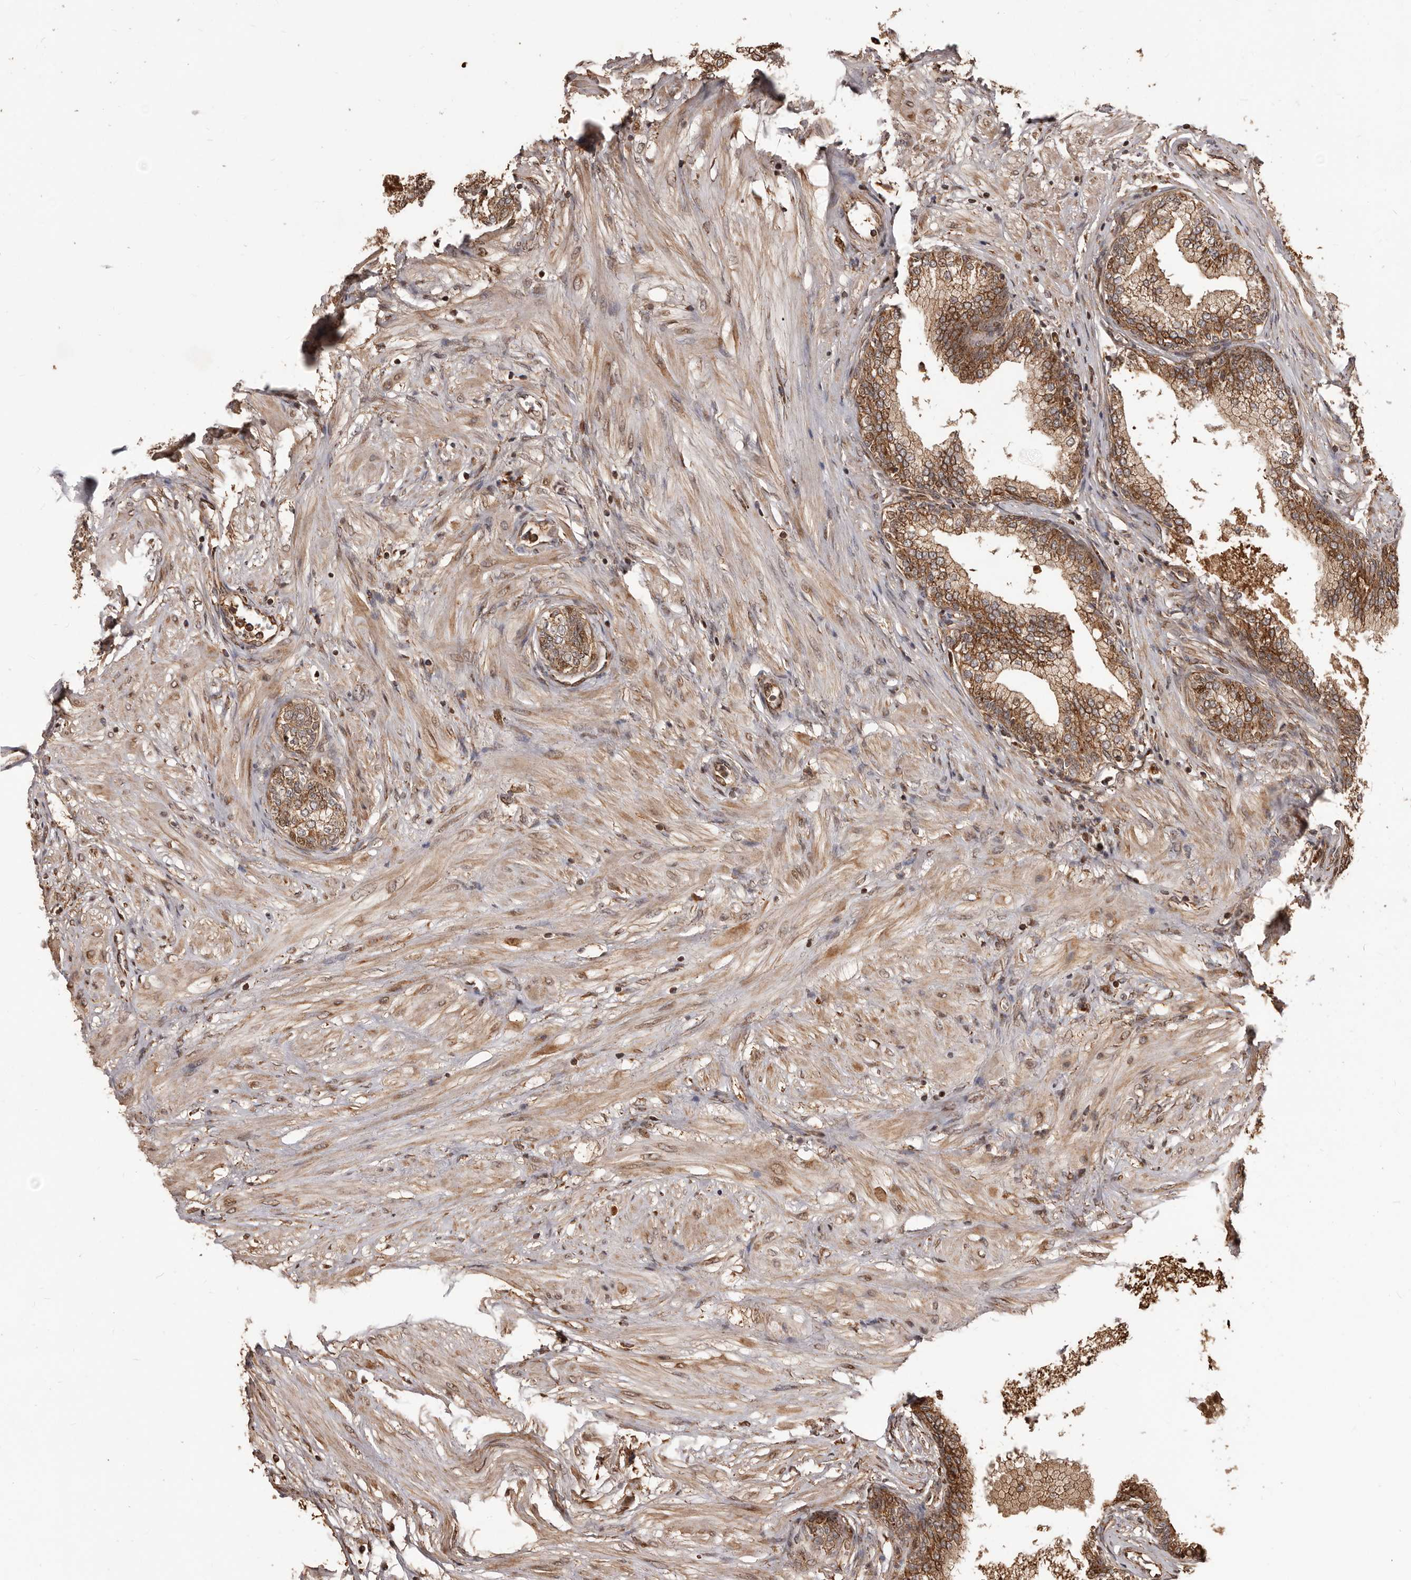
{"staining": {"intensity": "strong", "quantity": ">75%", "location": "cytoplasmic/membranous"}, "tissue": "prostate", "cell_type": "Glandular cells", "image_type": "normal", "snomed": [{"axis": "morphology", "description": "Normal tissue, NOS"}, {"axis": "morphology", "description": "Urothelial carcinoma, Low grade"}, {"axis": "topography", "description": "Urinary bladder"}, {"axis": "topography", "description": "Prostate"}], "caption": "Approximately >75% of glandular cells in normal human prostate reveal strong cytoplasmic/membranous protein positivity as visualized by brown immunohistochemical staining.", "gene": "MTO1", "patient": {"sex": "male", "age": 60}}